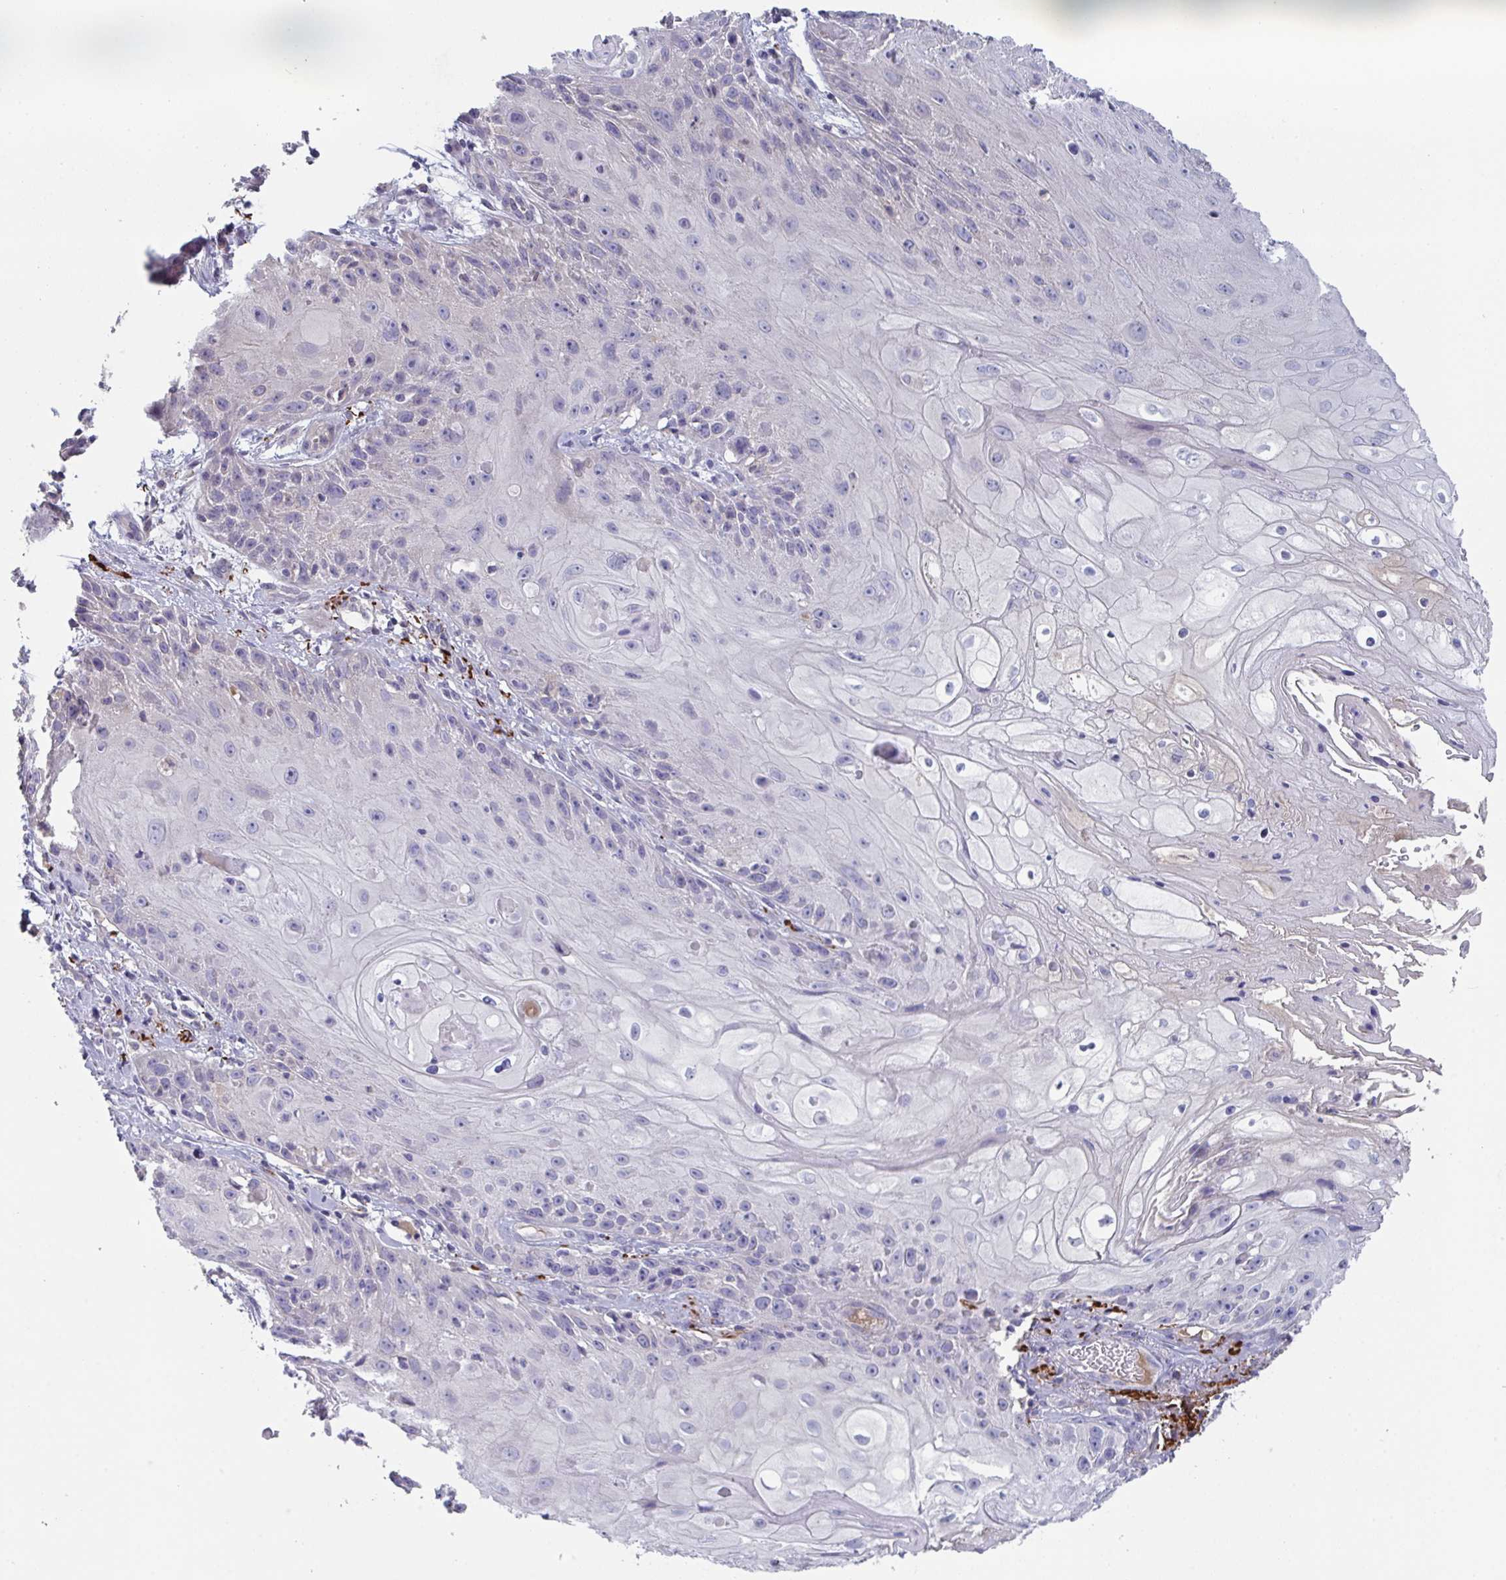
{"staining": {"intensity": "negative", "quantity": "none", "location": "none"}, "tissue": "skin cancer", "cell_type": "Tumor cells", "image_type": "cancer", "snomed": [{"axis": "morphology", "description": "Squamous cell carcinoma, NOS"}, {"axis": "topography", "description": "Skin"}, {"axis": "topography", "description": "Vulva"}], "caption": "IHC photomicrograph of skin squamous cell carcinoma stained for a protein (brown), which shows no staining in tumor cells.", "gene": "HGFAC", "patient": {"sex": "female", "age": 76}}